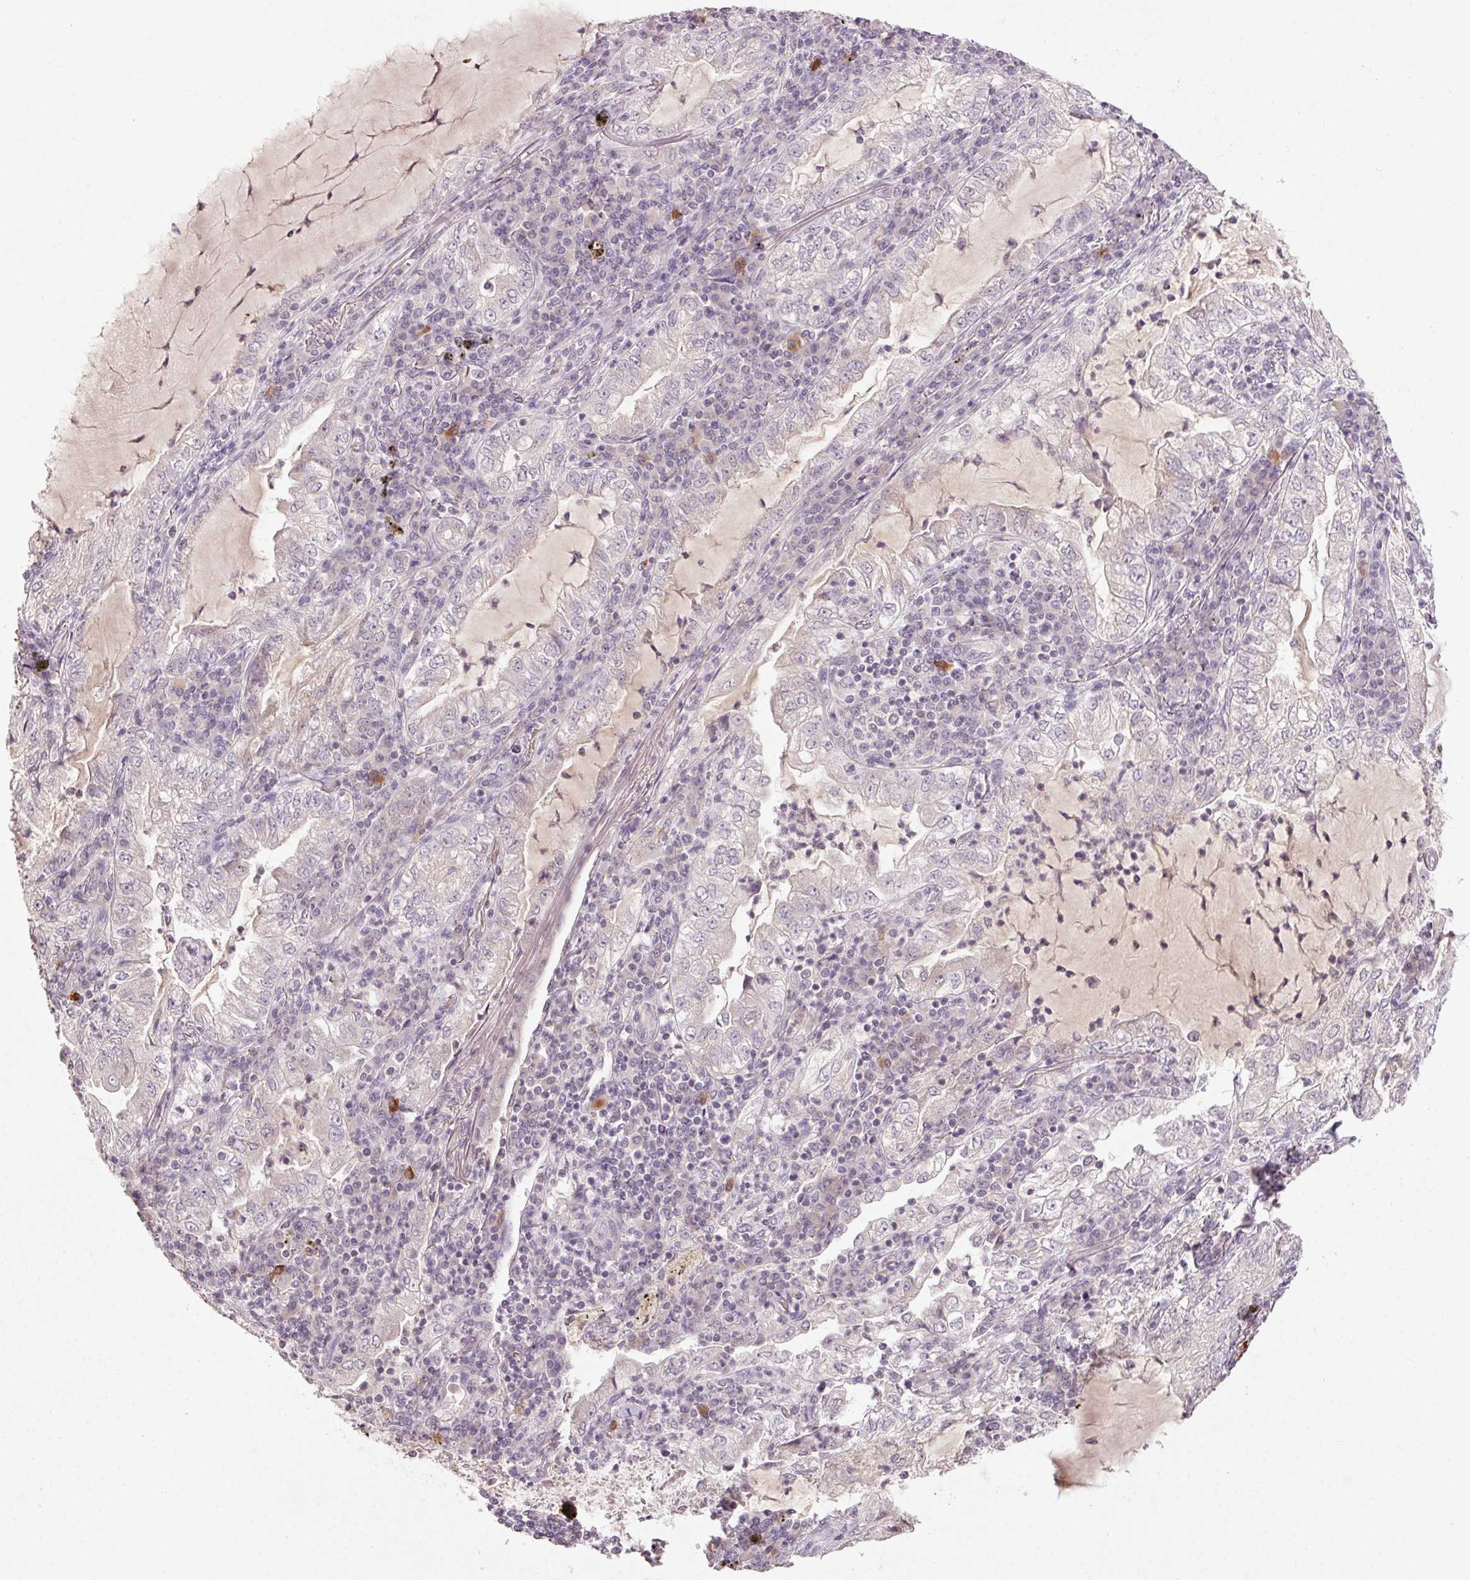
{"staining": {"intensity": "negative", "quantity": "none", "location": "none"}, "tissue": "lung cancer", "cell_type": "Tumor cells", "image_type": "cancer", "snomed": [{"axis": "morphology", "description": "Adenocarcinoma, NOS"}, {"axis": "topography", "description": "Lung"}], "caption": "IHC micrograph of neoplastic tissue: lung cancer (adenocarcinoma) stained with DAB shows no significant protein expression in tumor cells.", "gene": "KLRC3", "patient": {"sex": "female", "age": 73}}